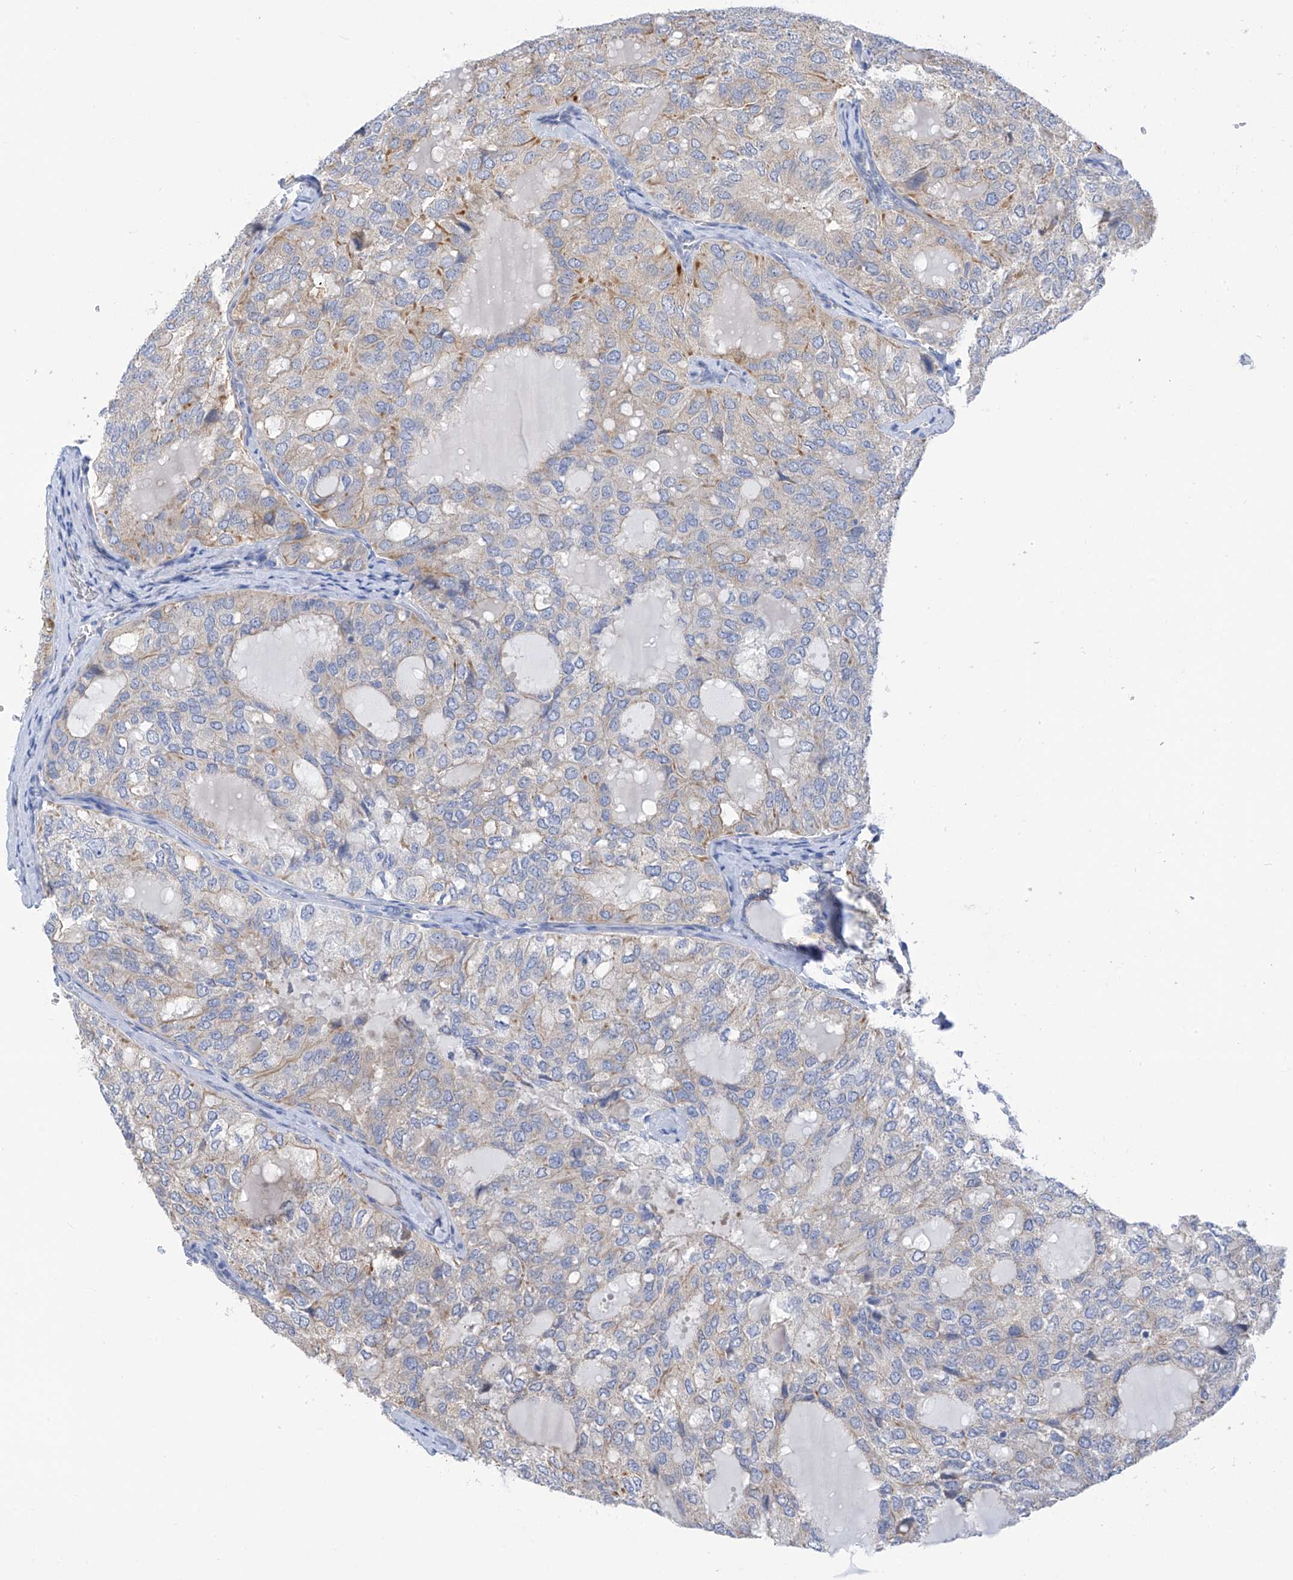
{"staining": {"intensity": "weak", "quantity": "<25%", "location": "cytoplasmic/membranous"}, "tissue": "thyroid cancer", "cell_type": "Tumor cells", "image_type": "cancer", "snomed": [{"axis": "morphology", "description": "Follicular adenoma carcinoma, NOS"}, {"axis": "topography", "description": "Thyroid gland"}], "caption": "Immunohistochemistry image of neoplastic tissue: follicular adenoma carcinoma (thyroid) stained with DAB (3,3'-diaminobenzidine) demonstrates no significant protein expression in tumor cells. (DAB immunohistochemistry, high magnification).", "gene": "PIK3C2B", "patient": {"sex": "male", "age": 75}}